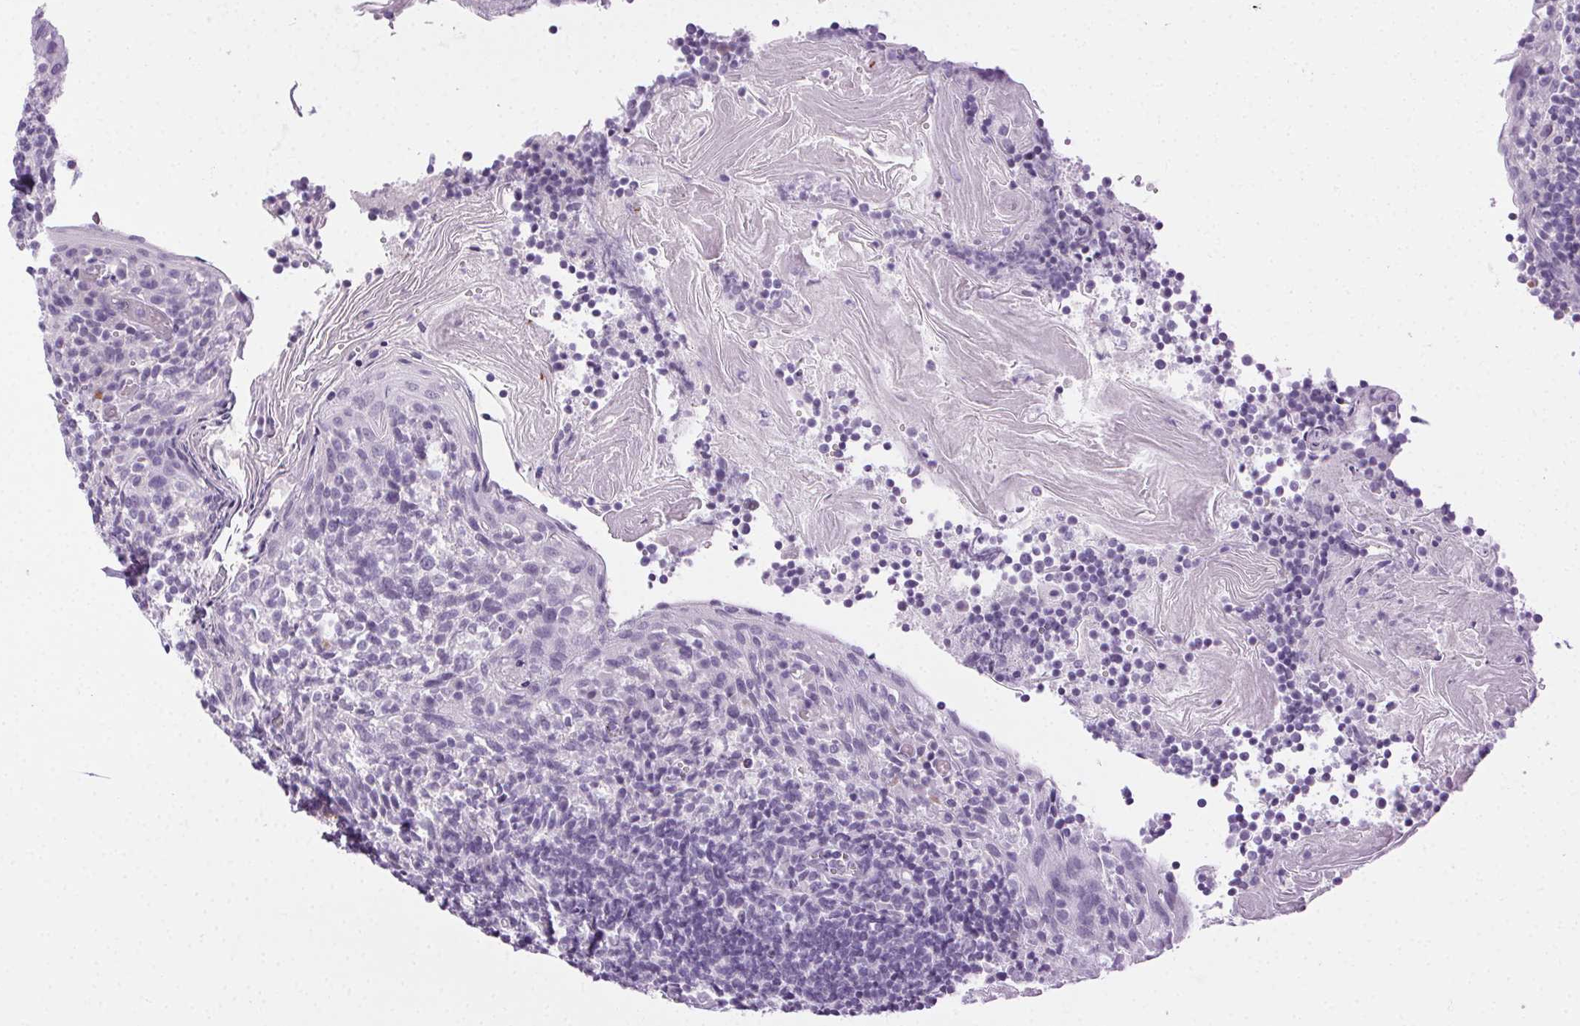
{"staining": {"intensity": "negative", "quantity": "none", "location": "none"}, "tissue": "tonsil", "cell_type": "Germinal center cells", "image_type": "normal", "snomed": [{"axis": "morphology", "description": "Normal tissue, NOS"}, {"axis": "topography", "description": "Tonsil"}], "caption": "An image of human tonsil is negative for staining in germinal center cells.", "gene": "CADPS", "patient": {"sex": "female", "age": 10}}